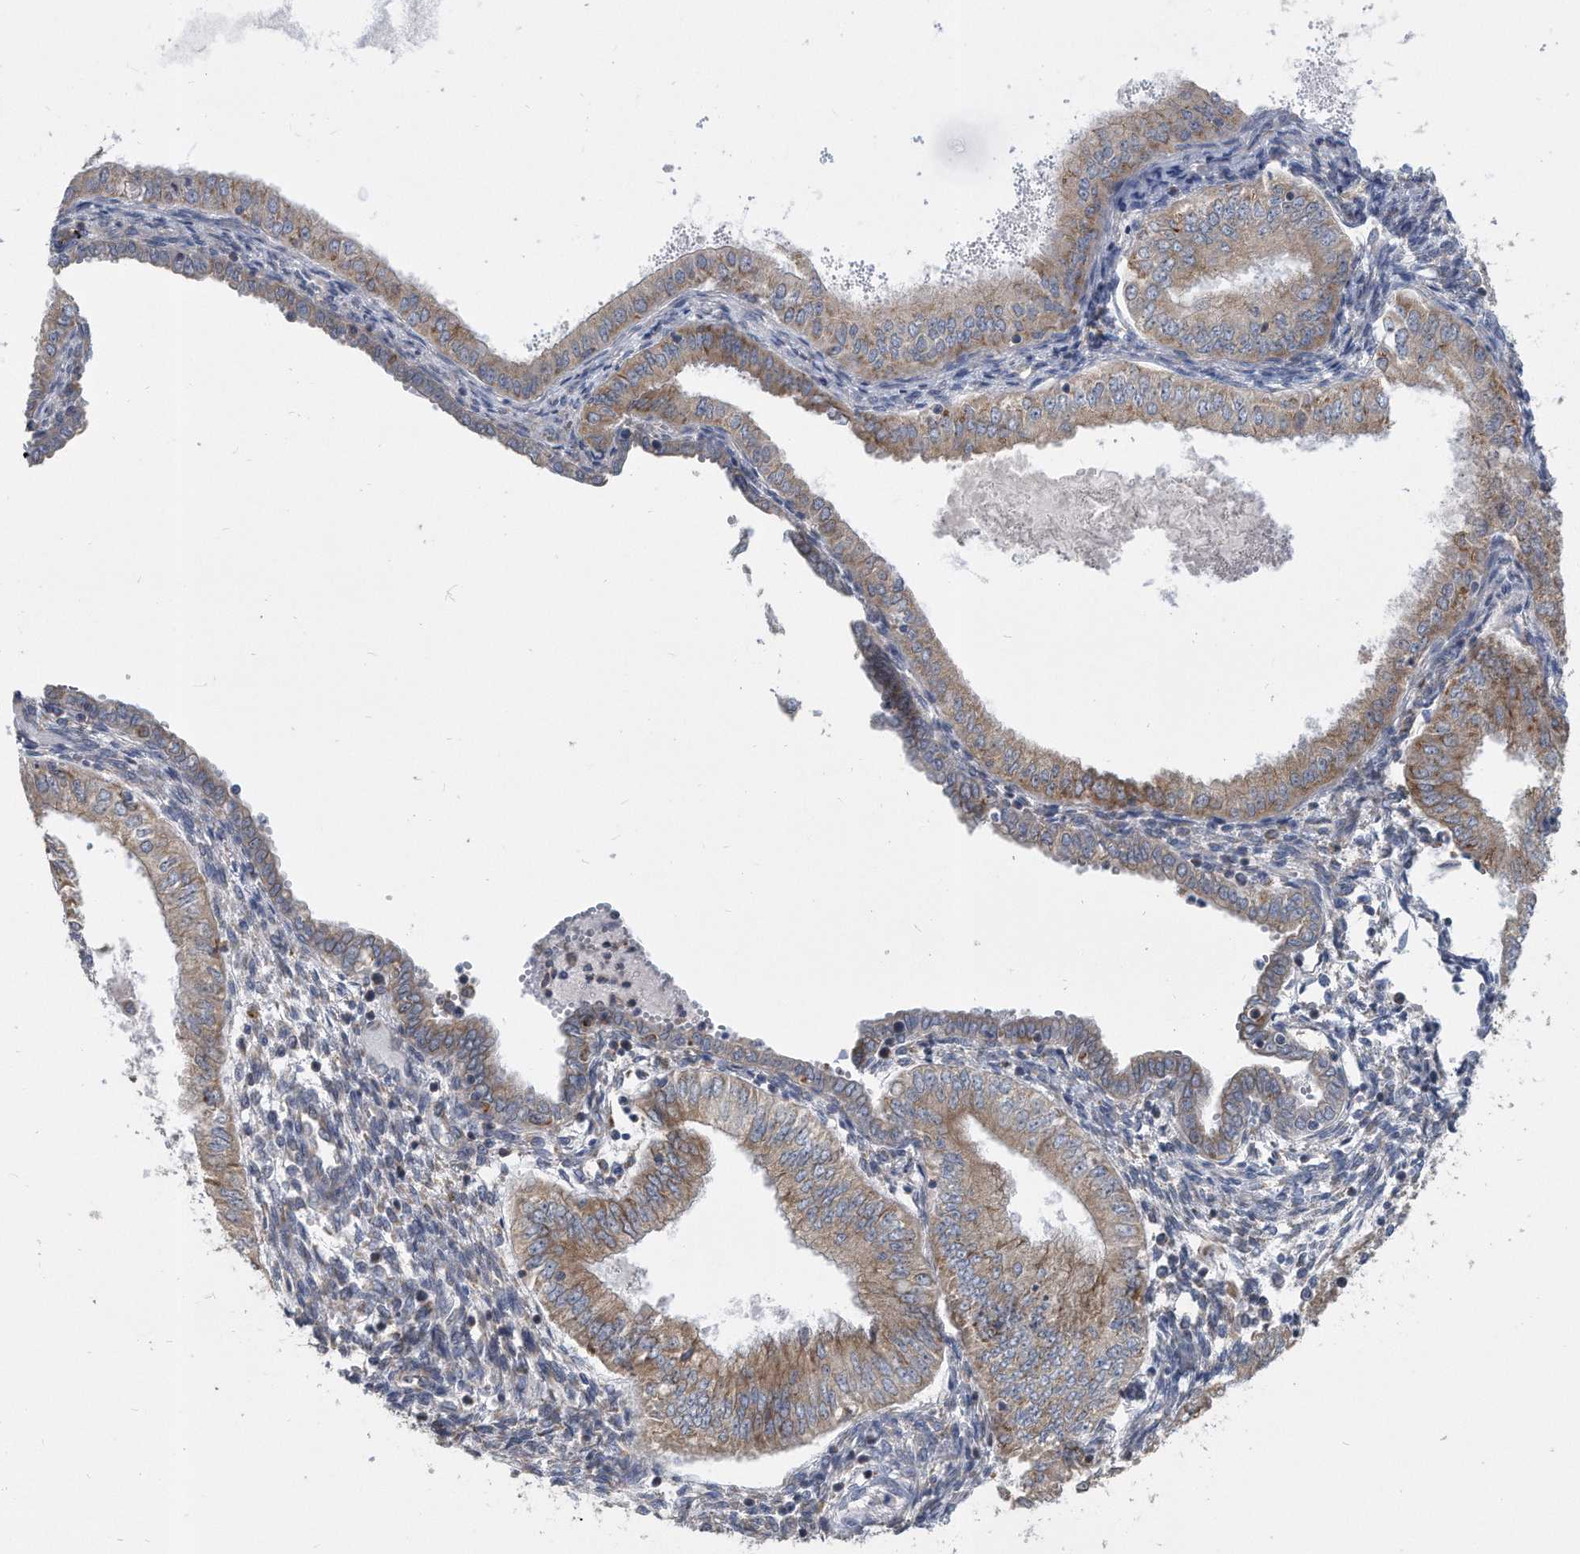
{"staining": {"intensity": "moderate", "quantity": ">75%", "location": "cytoplasmic/membranous"}, "tissue": "endometrial cancer", "cell_type": "Tumor cells", "image_type": "cancer", "snomed": [{"axis": "morphology", "description": "Normal tissue, NOS"}, {"axis": "morphology", "description": "Adenocarcinoma, NOS"}, {"axis": "topography", "description": "Endometrium"}], "caption": "Immunohistochemical staining of human endometrial cancer reveals medium levels of moderate cytoplasmic/membranous protein expression in about >75% of tumor cells.", "gene": "CCDC47", "patient": {"sex": "female", "age": 53}}